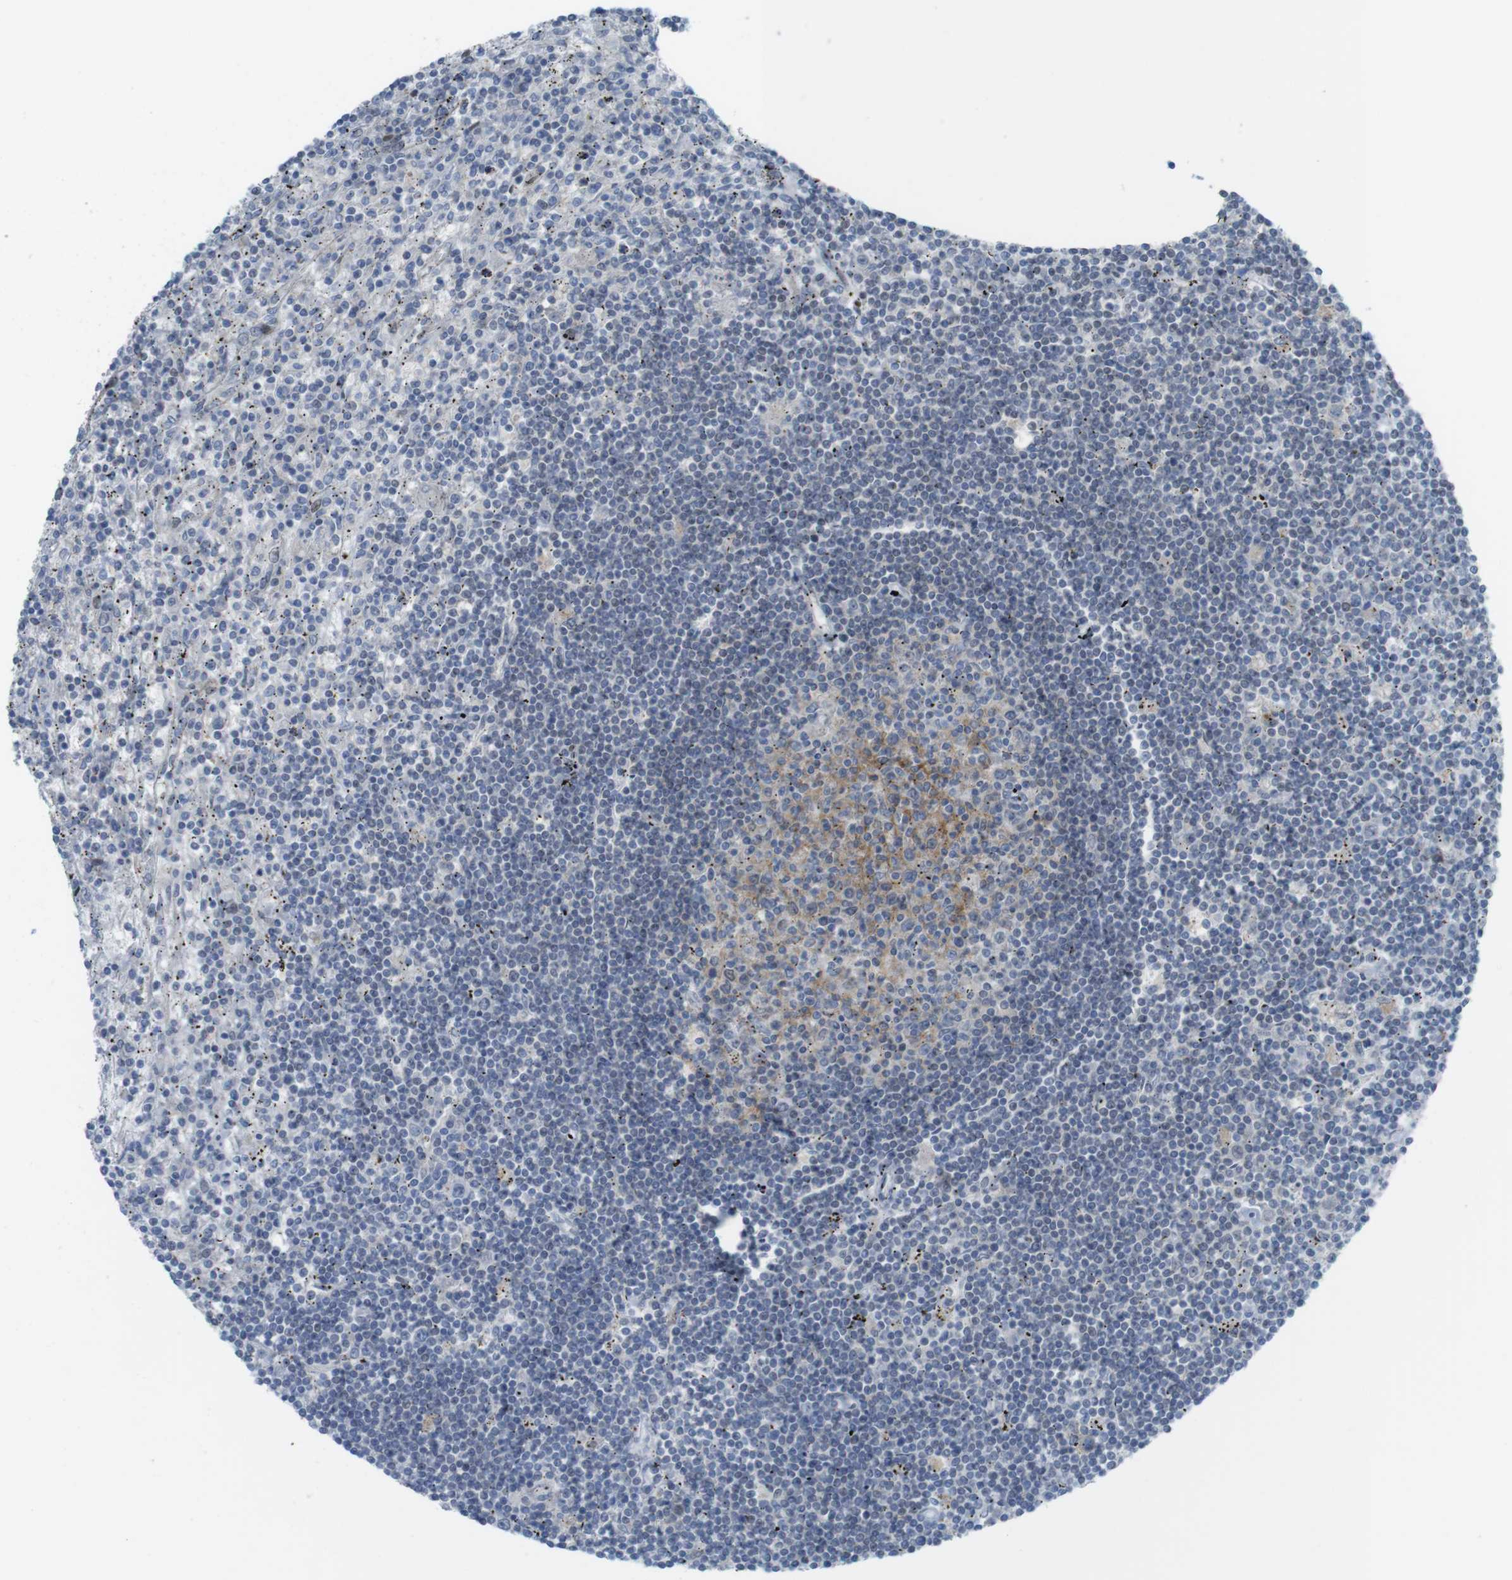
{"staining": {"intensity": "weak", "quantity": "<25%", "location": "cytoplasmic/membranous,nuclear"}, "tissue": "lymphoma", "cell_type": "Tumor cells", "image_type": "cancer", "snomed": [{"axis": "morphology", "description": "Malignant lymphoma, non-Hodgkin's type, Low grade"}, {"axis": "topography", "description": "Spleen"}], "caption": "This is a image of immunohistochemistry staining of low-grade malignant lymphoma, non-Hodgkin's type, which shows no expression in tumor cells.", "gene": "UBB", "patient": {"sex": "male", "age": 76}}